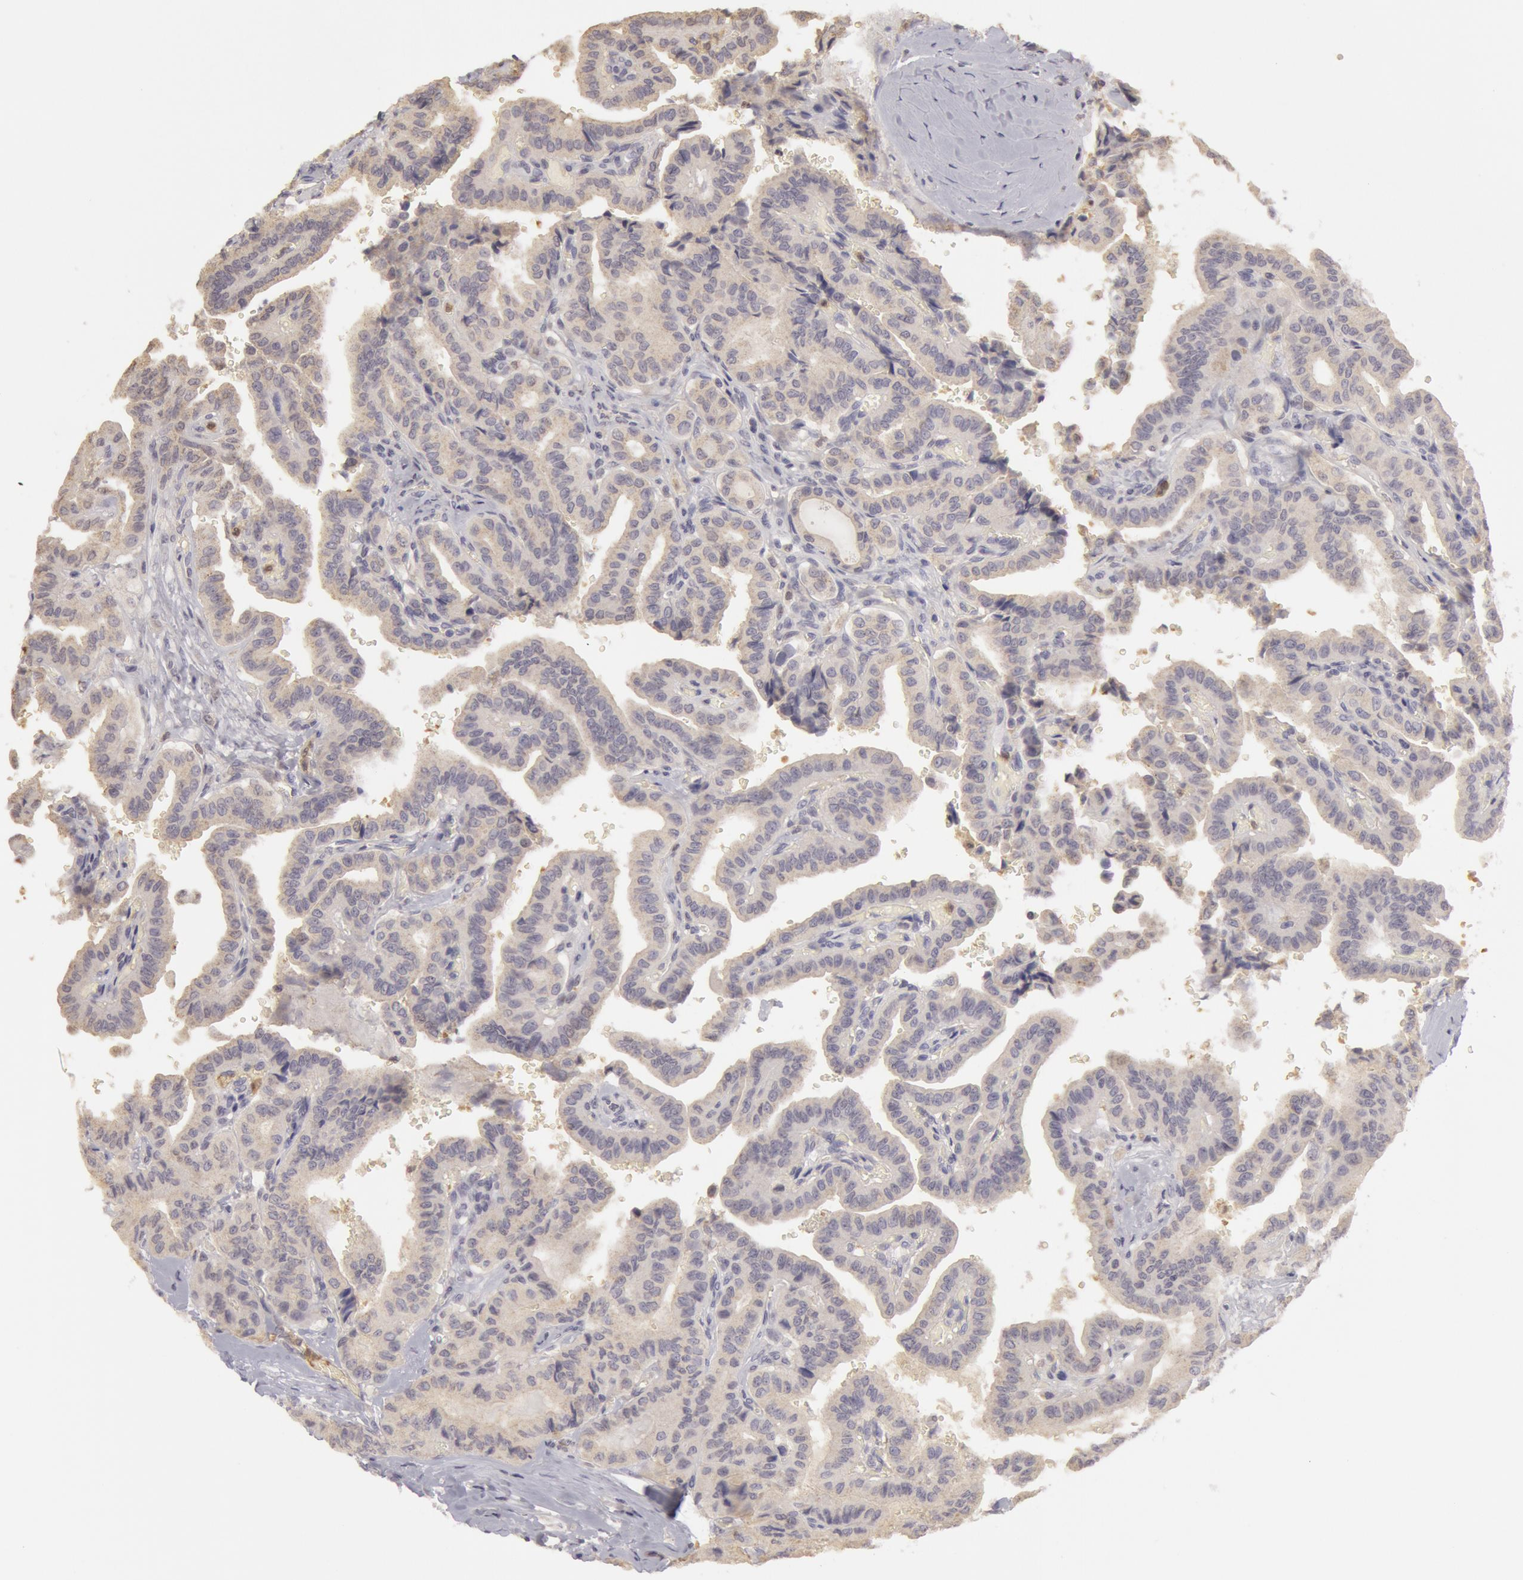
{"staining": {"intensity": "weak", "quantity": "25%-75%", "location": "cytoplasmic/membranous"}, "tissue": "thyroid cancer", "cell_type": "Tumor cells", "image_type": "cancer", "snomed": [{"axis": "morphology", "description": "Papillary adenocarcinoma, NOS"}, {"axis": "topography", "description": "Thyroid gland"}], "caption": "DAB (3,3'-diaminobenzidine) immunohistochemical staining of papillary adenocarcinoma (thyroid) displays weak cytoplasmic/membranous protein staining in about 25%-75% of tumor cells.", "gene": "CAT", "patient": {"sex": "male", "age": 87}}